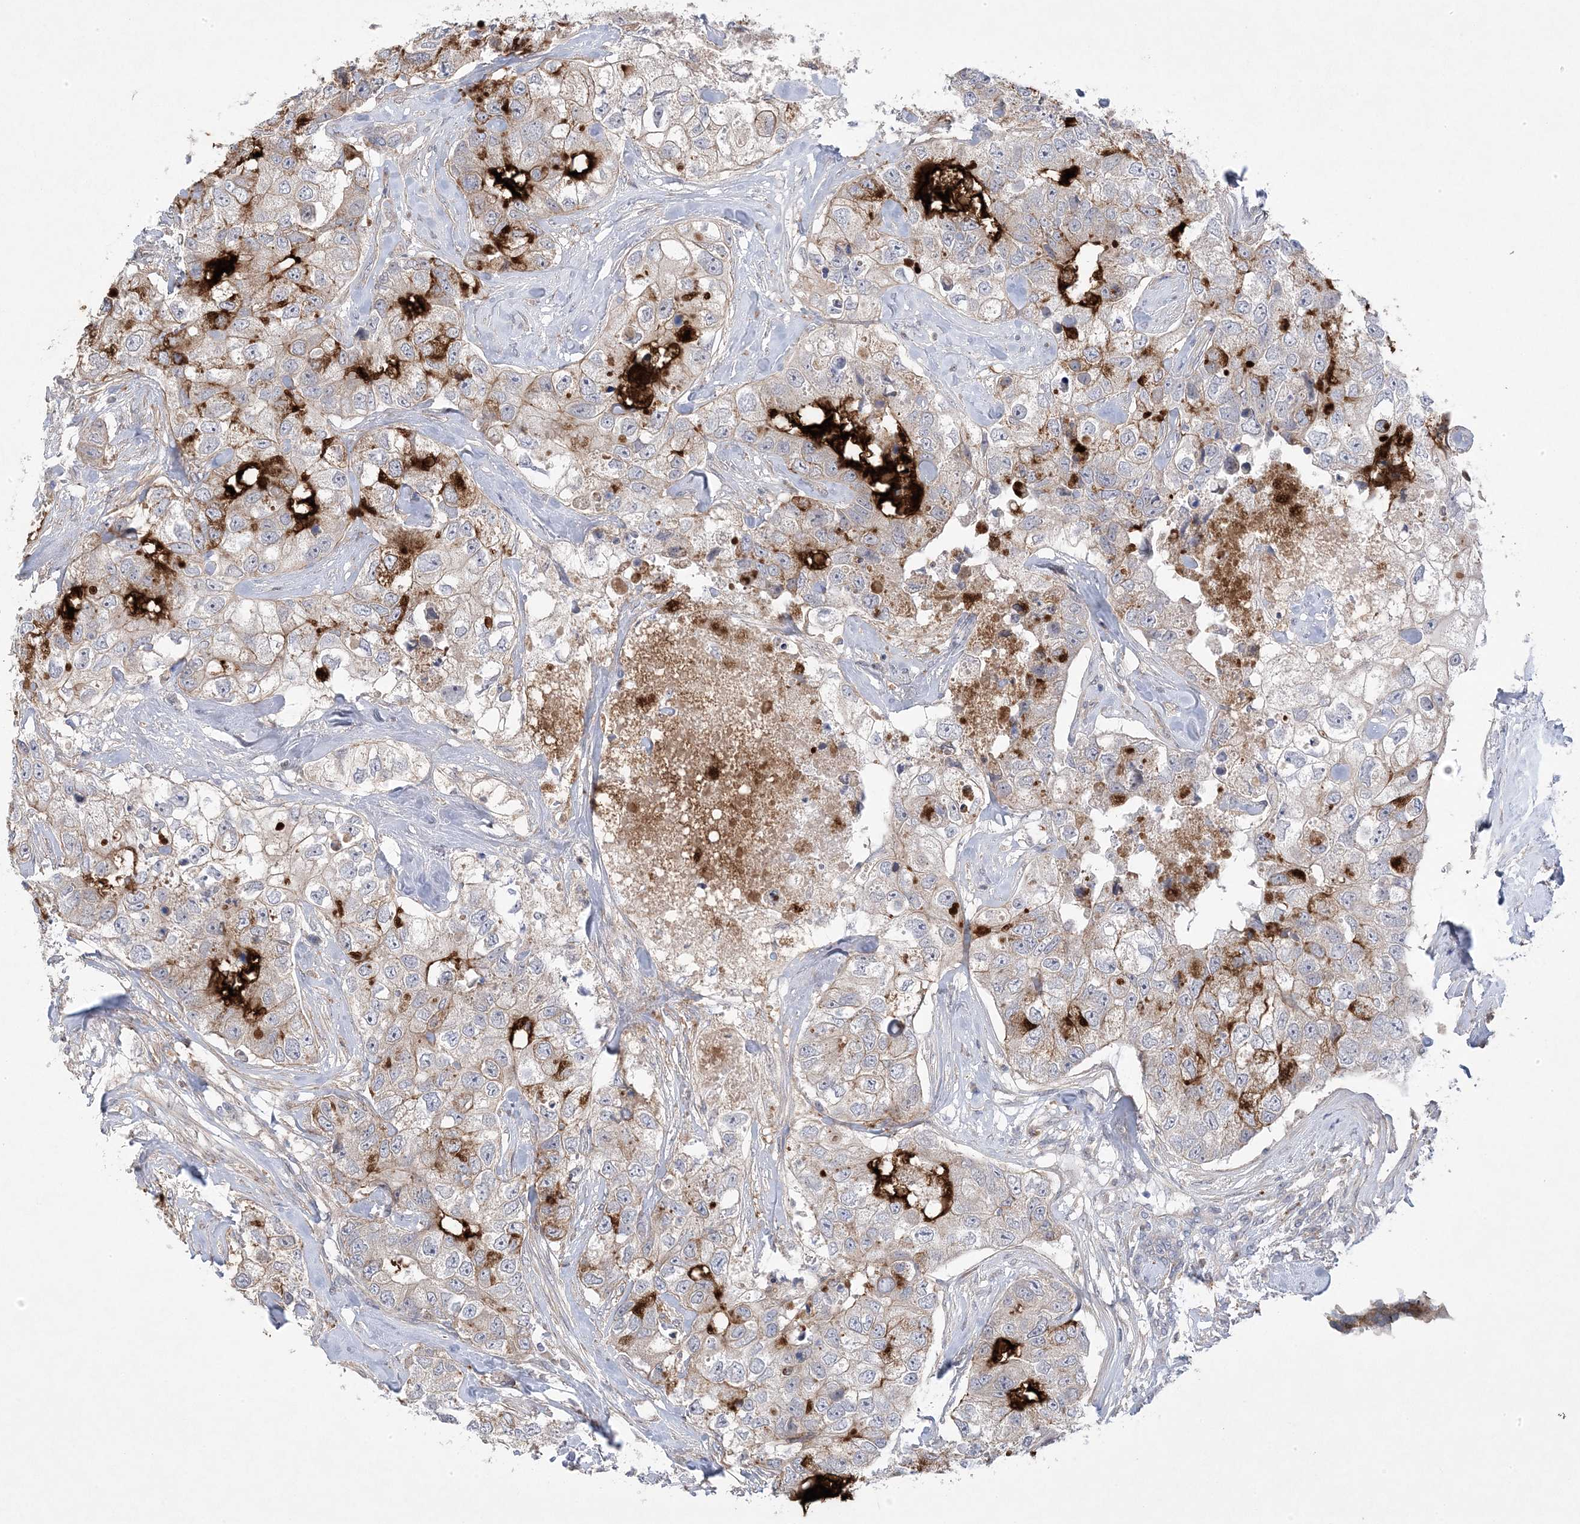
{"staining": {"intensity": "weak", "quantity": "<25%", "location": "cytoplasmic/membranous"}, "tissue": "breast cancer", "cell_type": "Tumor cells", "image_type": "cancer", "snomed": [{"axis": "morphology", "description": "Duct carcinoma"}, {"axis": "topography", "description": "Breast"}], "caption": "DAB immunohistochemical staining of human breast cancer exhibits no significant positivity in tumor cells.", "gene": "ANAPC1", "patient": {"sex": "female", "age": 62}}